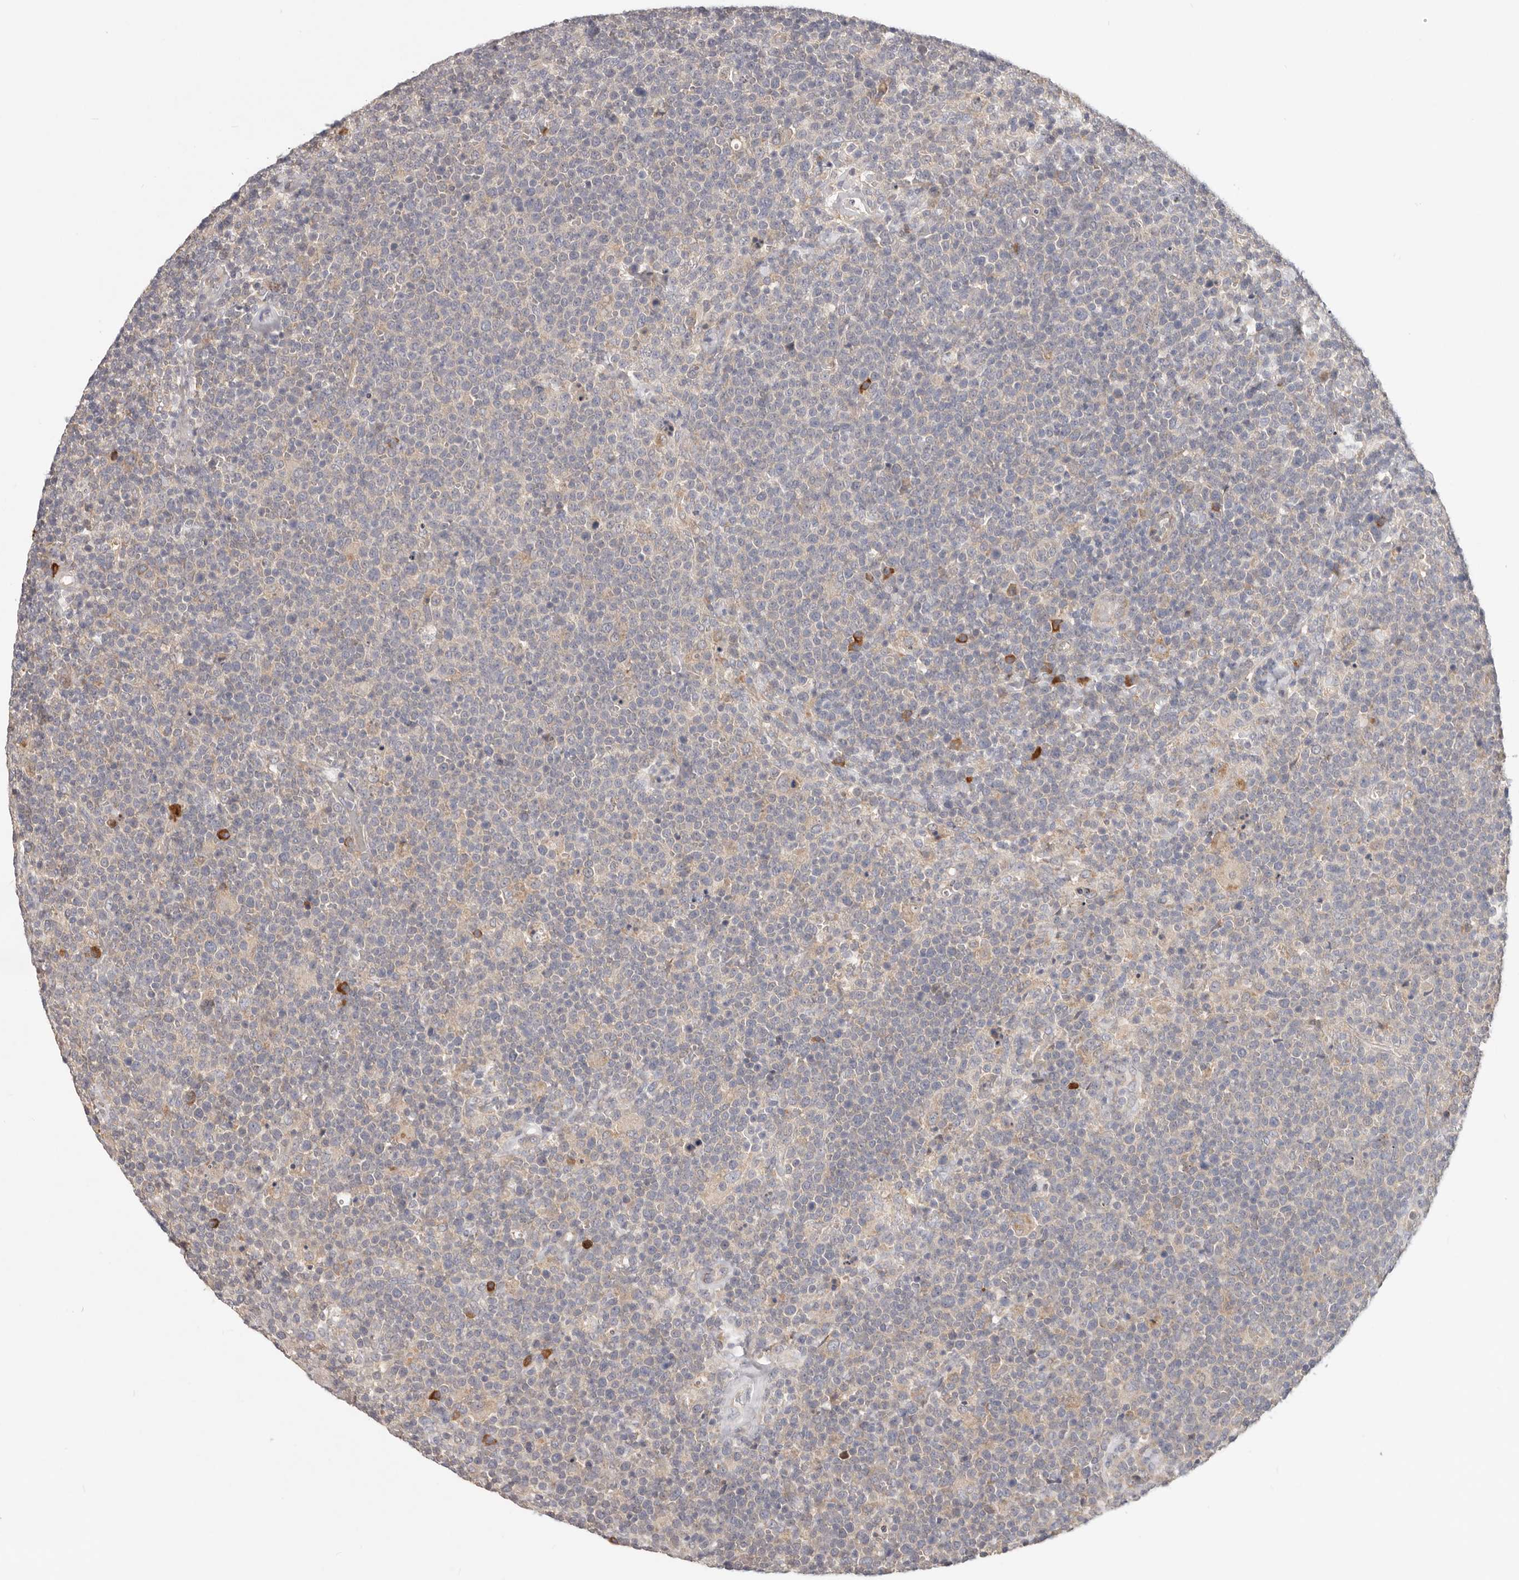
{"staining": {"intensity": "negative", "quantity": "none", "location": "none"}, "tissue": "lymphoma", "cell_type": "Tumor cells", "image_type": "cancer", "snomed": [{"axis": "morphology", "description": "Malignant lymphoma, non-Hodgkin's type, High grade"}, {"axis": "topography", "description": "Lymph node"}], "caption": "Tumor cells are negative for protein expression in human malignant lymphoma, non-Hodgkin's type (high-grade).", "gene": "WDR77", "patient": {"sex": "male", "age": 61}}